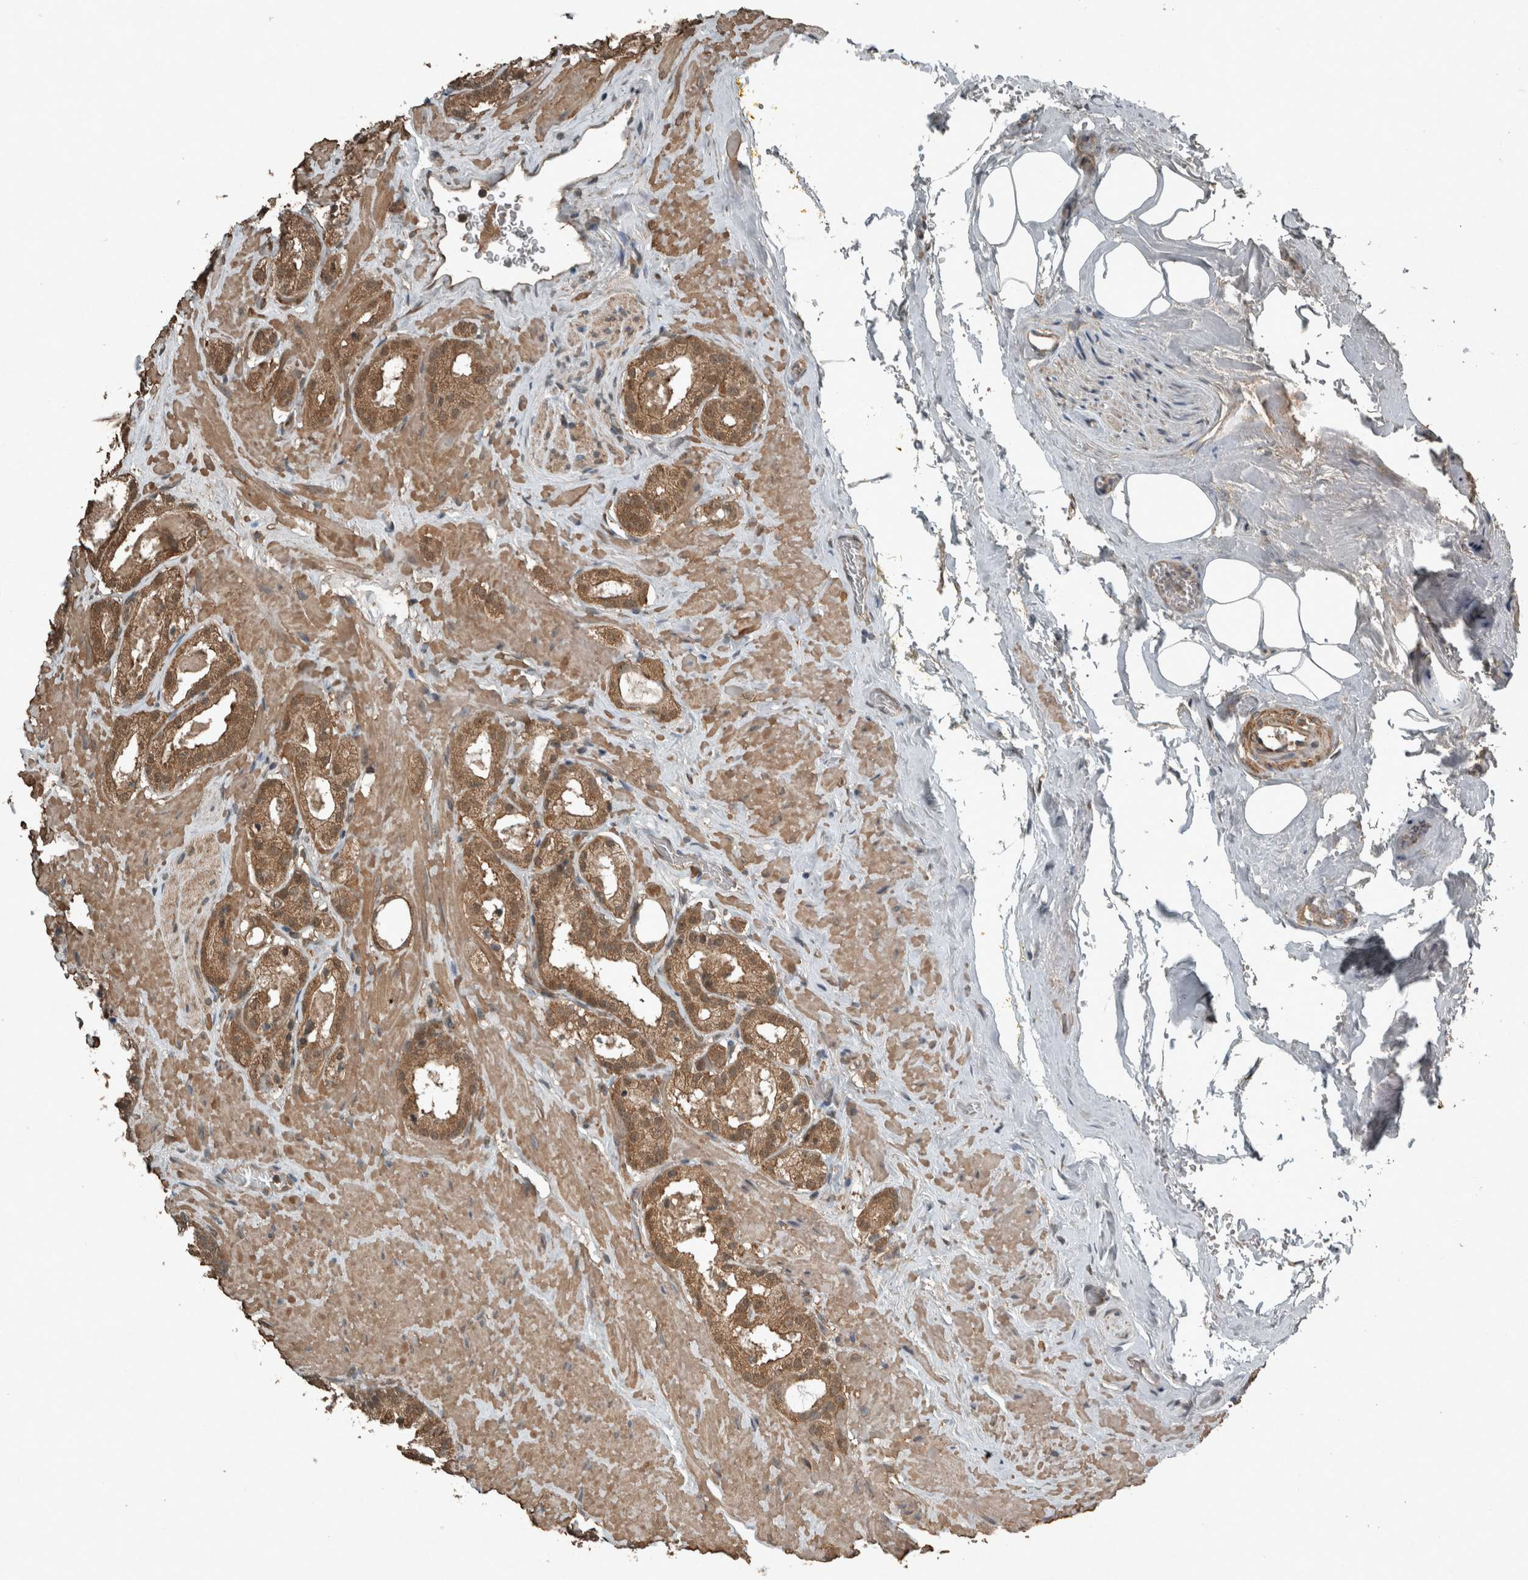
{"staining": {"intensity": "moderate", "quantity": ">75%", "location": "cytoplasmic/membranous,nuclear"}, "tissue": "prostate cancer", "cell_type": "Tumor cells", "image_type": "cancer", "snomed": [{"axis": "morphology", "description": "Adenocarcinoma, High grade"}, {"axis": "topography", "description": "Prostate"}], "caption": "Immunohistochemistry staining of adenocarcinoma (high-grade) (prostate), which demonstrates medium levels of moderate cytoplasmic/membranous and nuclear expression in approximately >75% of tumor cells indicating moderate cytoplasmic/membranous and nuclear protein staining. The staining was performed using DAB (3,3'-diaminobenzidine) (brown) for protein detection and nuclei were counterstained in hematoxylin (blue).", "gene": "ARHGEF12", "patient": {"sex": "male", "age": 64}}